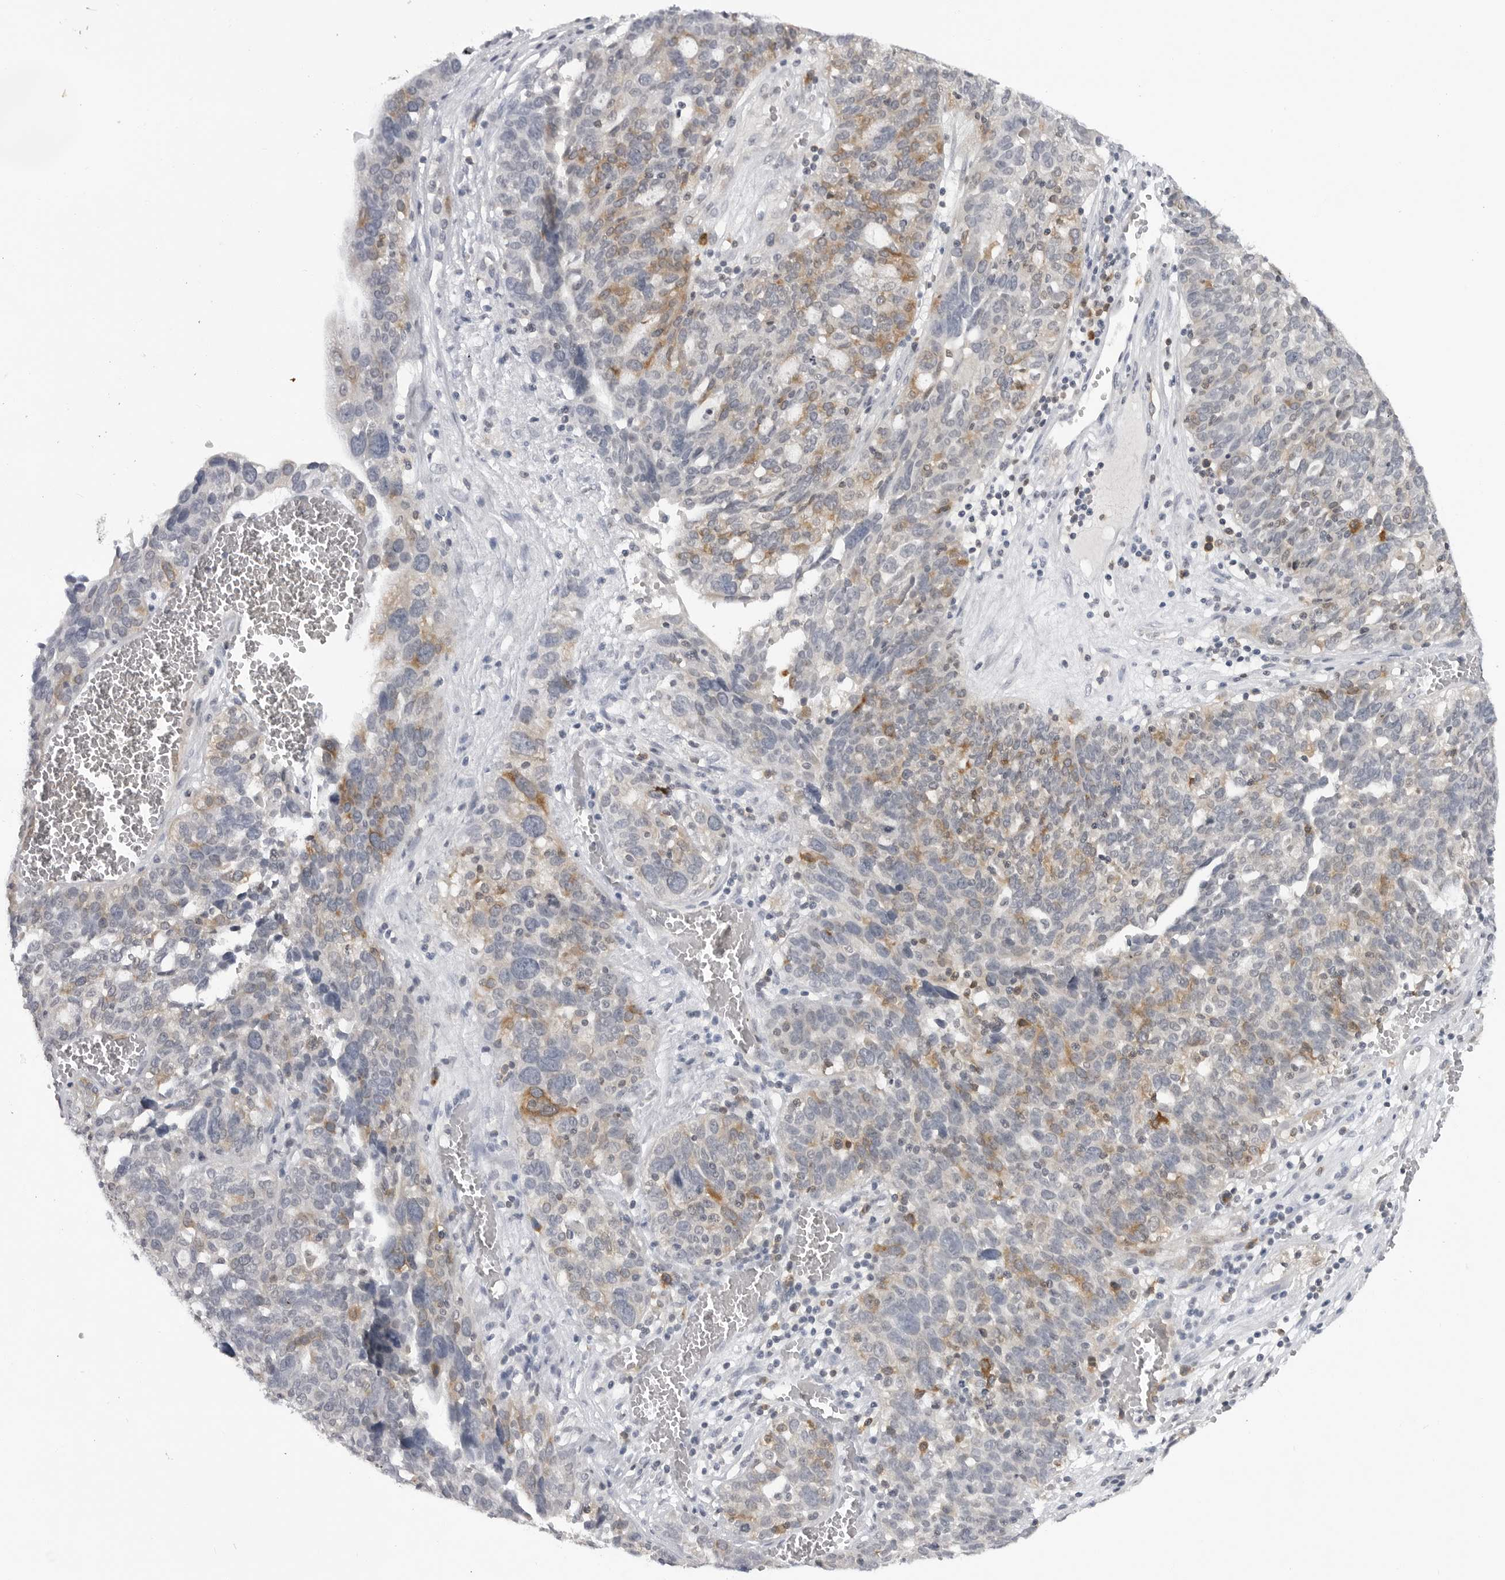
{"staining": {"intensity": "moderate", "quantity": "<25%", "location": "cytoplasmic/membranous"}, "tissue": "ovarian cancer", "cell_type": "Tumor cells", "image_type": "cancer", "snomed": [{"axis": "morphology", "description": "Cystadenocarcinoma, serous, NOS"}, {"axis": "topography", "description": "Ovary"}], "caption": "Protein analysis of ovarian serous cystadenocarcinoma tissue reveals moderate cytoplasmic/membranous positivity in about <25% of tumor cells.", "gene": "RRM1", "patient": {"sex": "female", "age": 59}}